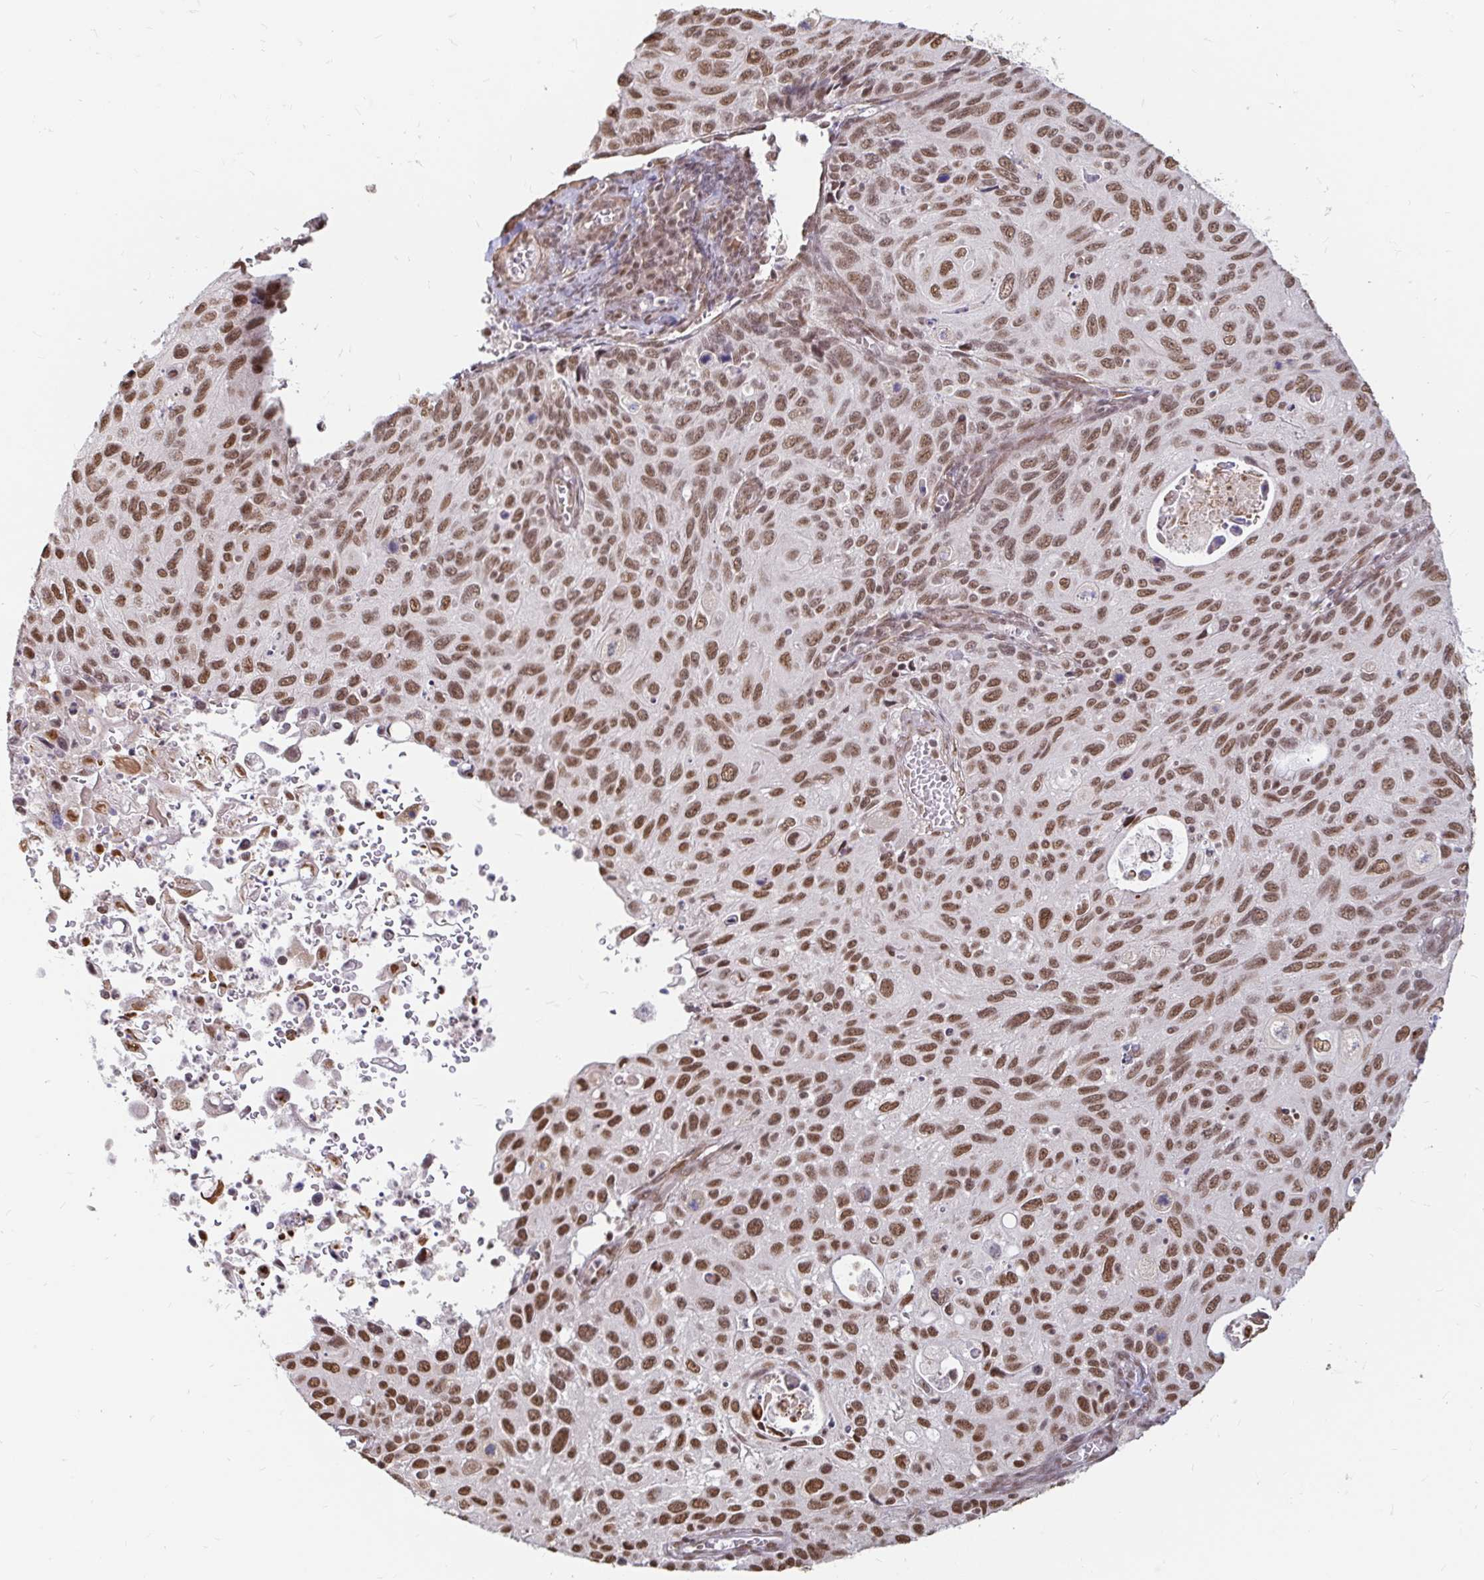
{"staining": {"intensity": "moderate", "quantity": ">75%", "location": "nuclear"}, "tissue": "cervical cancer", "cell_type": "Tumor cells", "image_type": "cancer", "snomed": [{"axis": "morphology", "description": "Squamous cell carcinoma, NOS"}, {"axis": "topography", "description": "Cervix"}], "caption": "This micrograph shows IHC staining of human cervical cancer (squamous cell carcinoma), with medium moderate nuclear staining in about >75% of tumor cells.", "gene": "HNRNPU", "patient": {"sex": "female", "age": 70}}